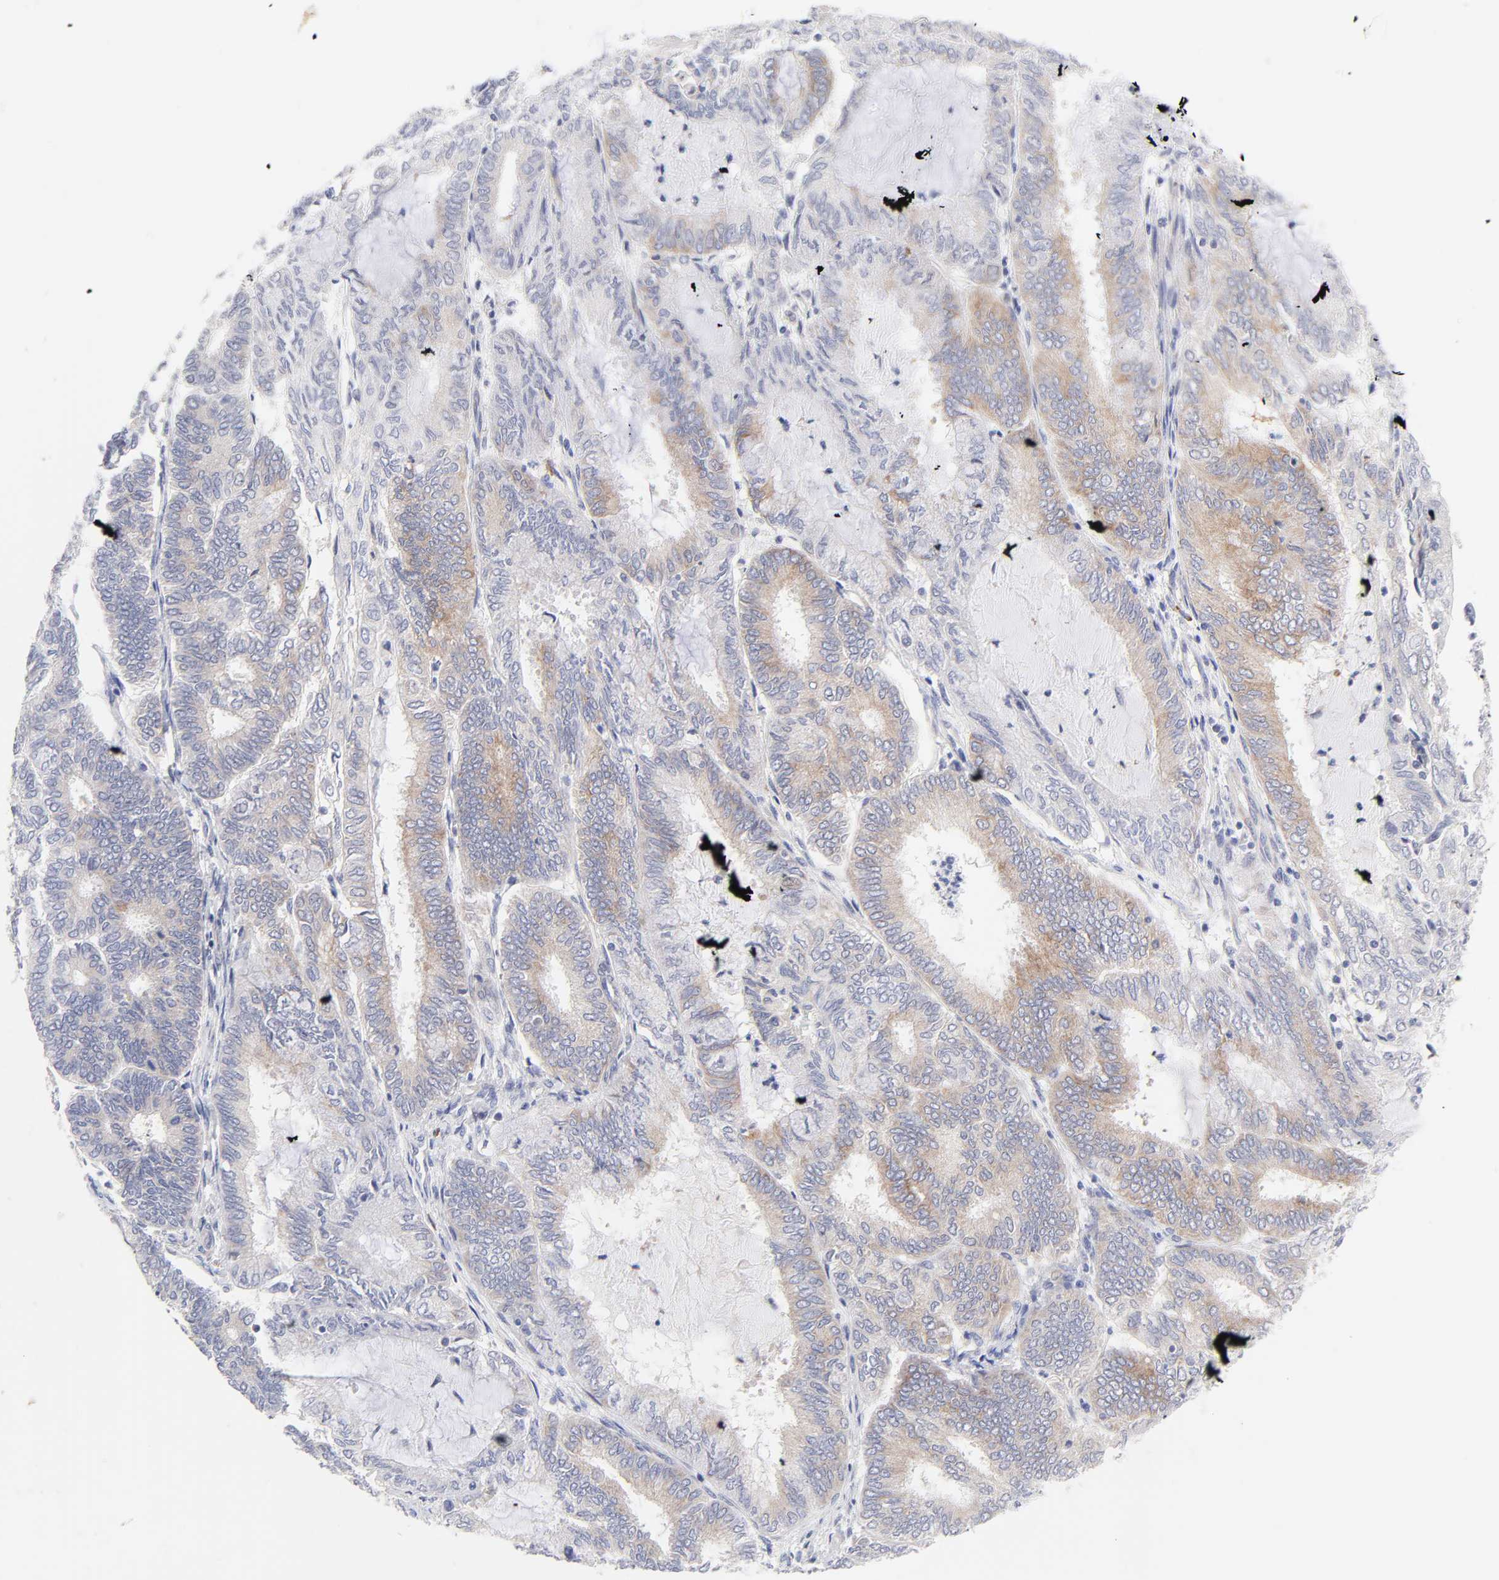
{"staining": {"intensity": "weak", "quantity": ">75%", "location": "cytoplasmic/membranous"}, "tissue": "endometrial cancer", "cell_type": "Tumor cells", "image_type": "cancer", "snomed": [{"axis": "morphology", "description": "Adenocarcinoma, NOS"}, {"axis": "topography", "description": "Endometrium"}], "caption": "Weak cytoplasmic/membranous positivity is present in about >75% of tumor cells in endometrial cancer.", "gene": "AFF2", "patient": {"sex": "female", "age": 59}}